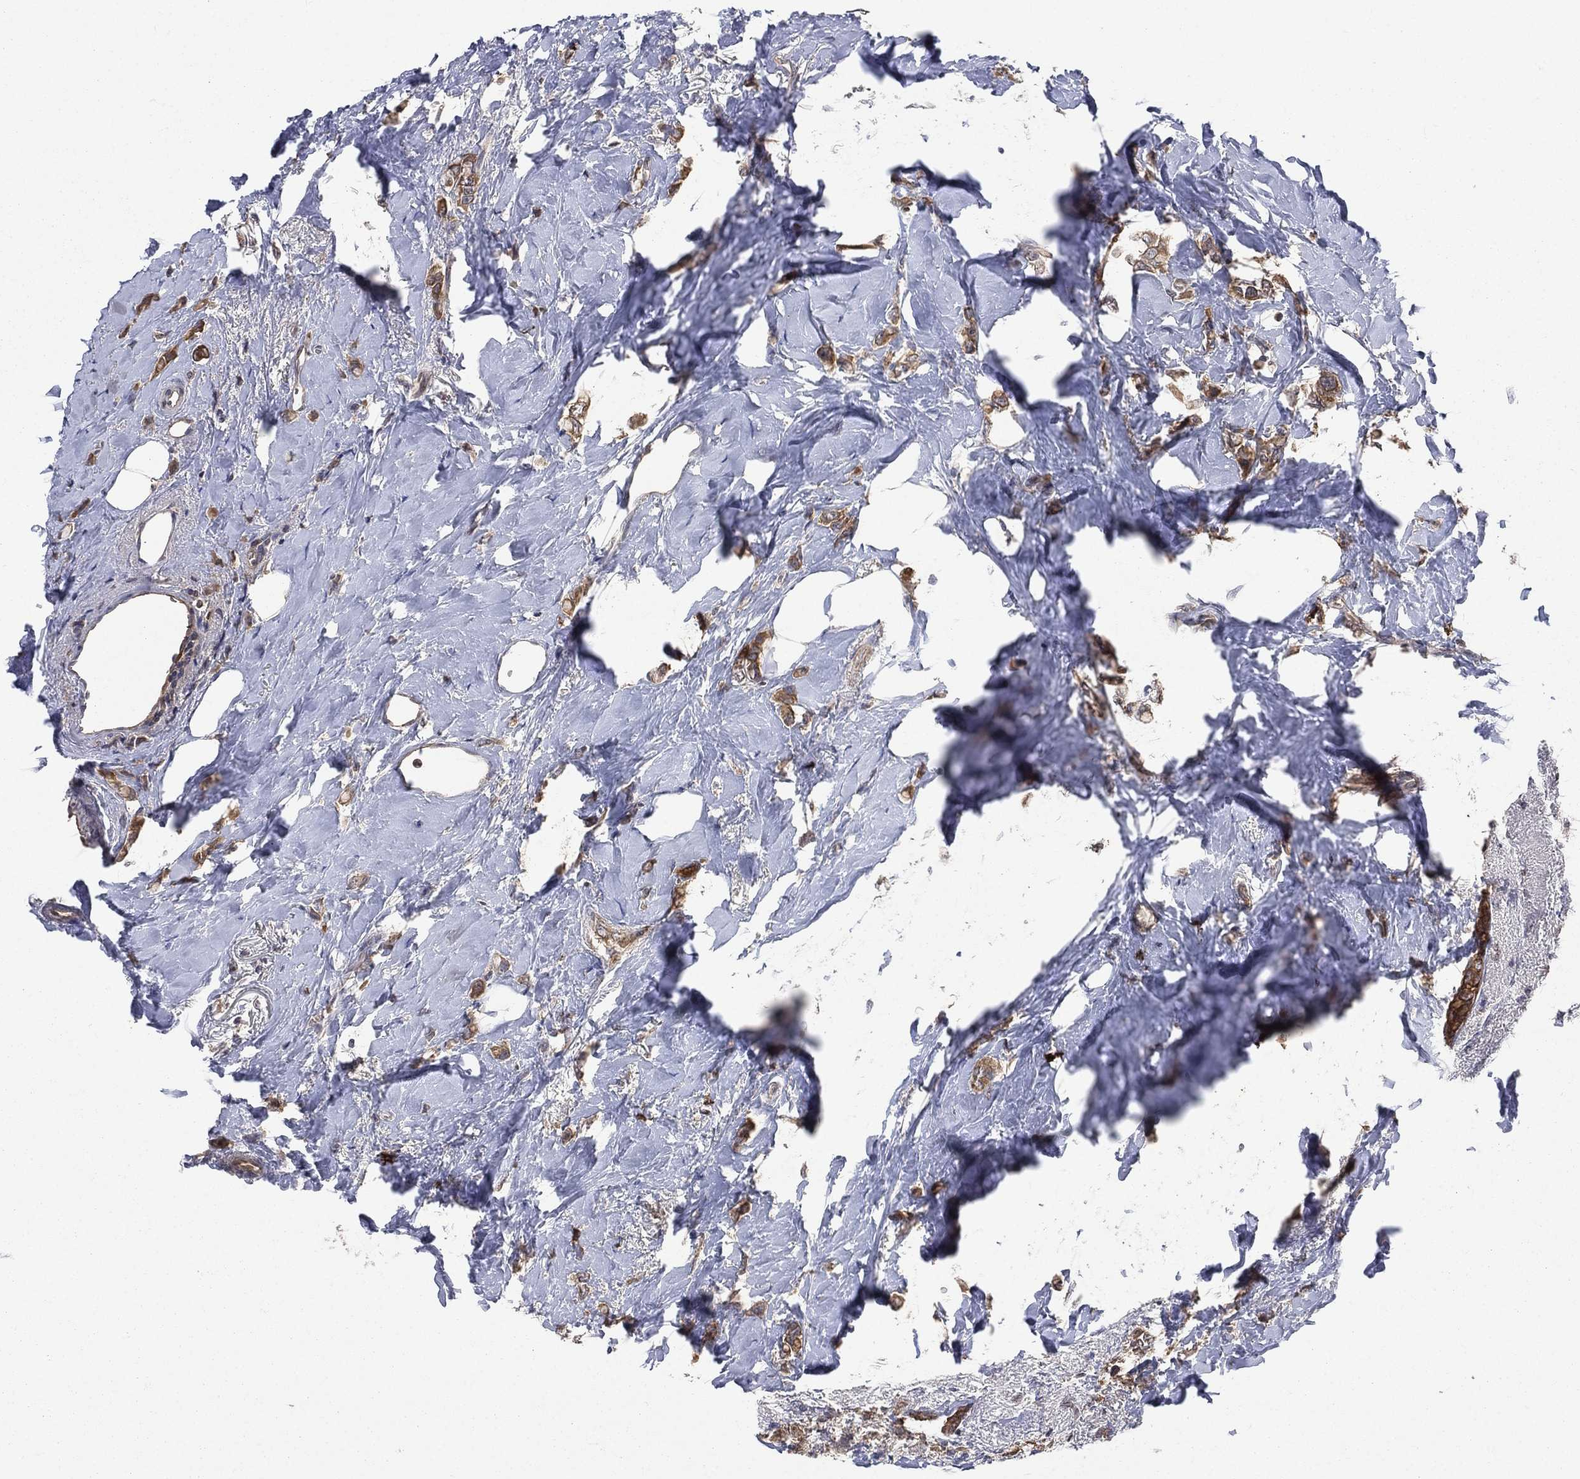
{"staining": {"intensity": "moderate", "quantity": ">75%", "location": "cytoplasmic/membranous"}, "tissue": "breast cancer", "cell_type": "Tumor cells", "image_type": "cancer", "snomed": [{"axis": "morphology", "description": "Lobular carcinoma"}, {"axis": "topography", "description": "Breast"}], "caption": "A high-resolution photomicrograph shows immunohistochemistry (IHC) staining of lobular carcinoma (breast), which displays moderate cytoplasmic/membranous expression in about >75% of tumor cells.", "gene": "SMPD3", "patient": {"sex": "female", "age": 66}}